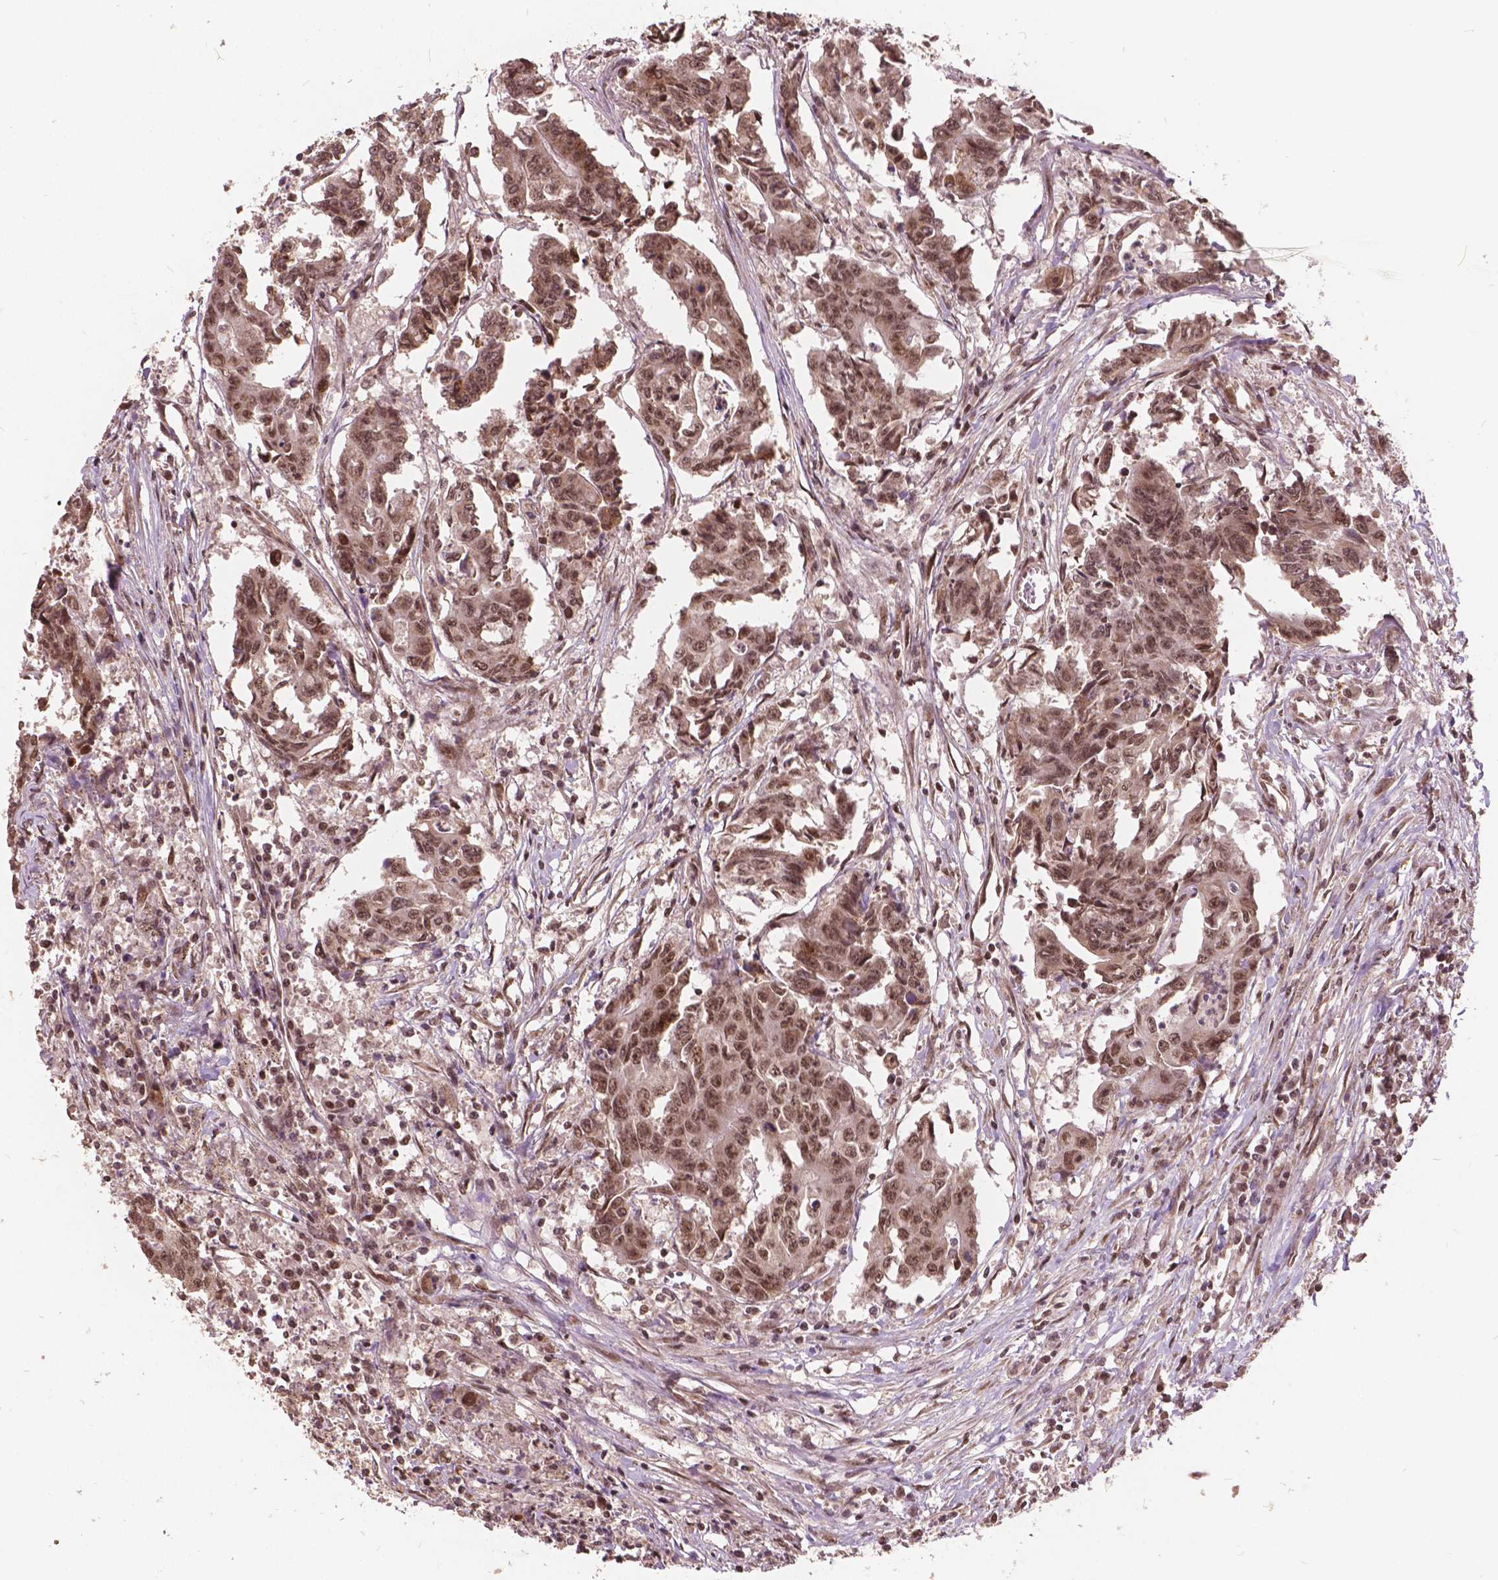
{"staining": {"intensity": "moderate", "quantity": ">75%", "location": "nuclear"}, "tissue": "colorectal cancer", "cell_type": "Tumor cells", "image_type": "cancer", "snomed": [{"axis": "morphology", "description": "Adenocarcinoma, NOS"}, {"axis": "topography", "description": "Rectum"}], "caption": "The photomicrograph displays staining of colorectal cancer, revealing moderate nuclear protein staining (brown color) within tumor cells. (brown staining indicates protein expression, while blue staining denotes nuclei).", "gene": "GPS2", "patient": {"sex": "male", "age": 54}}